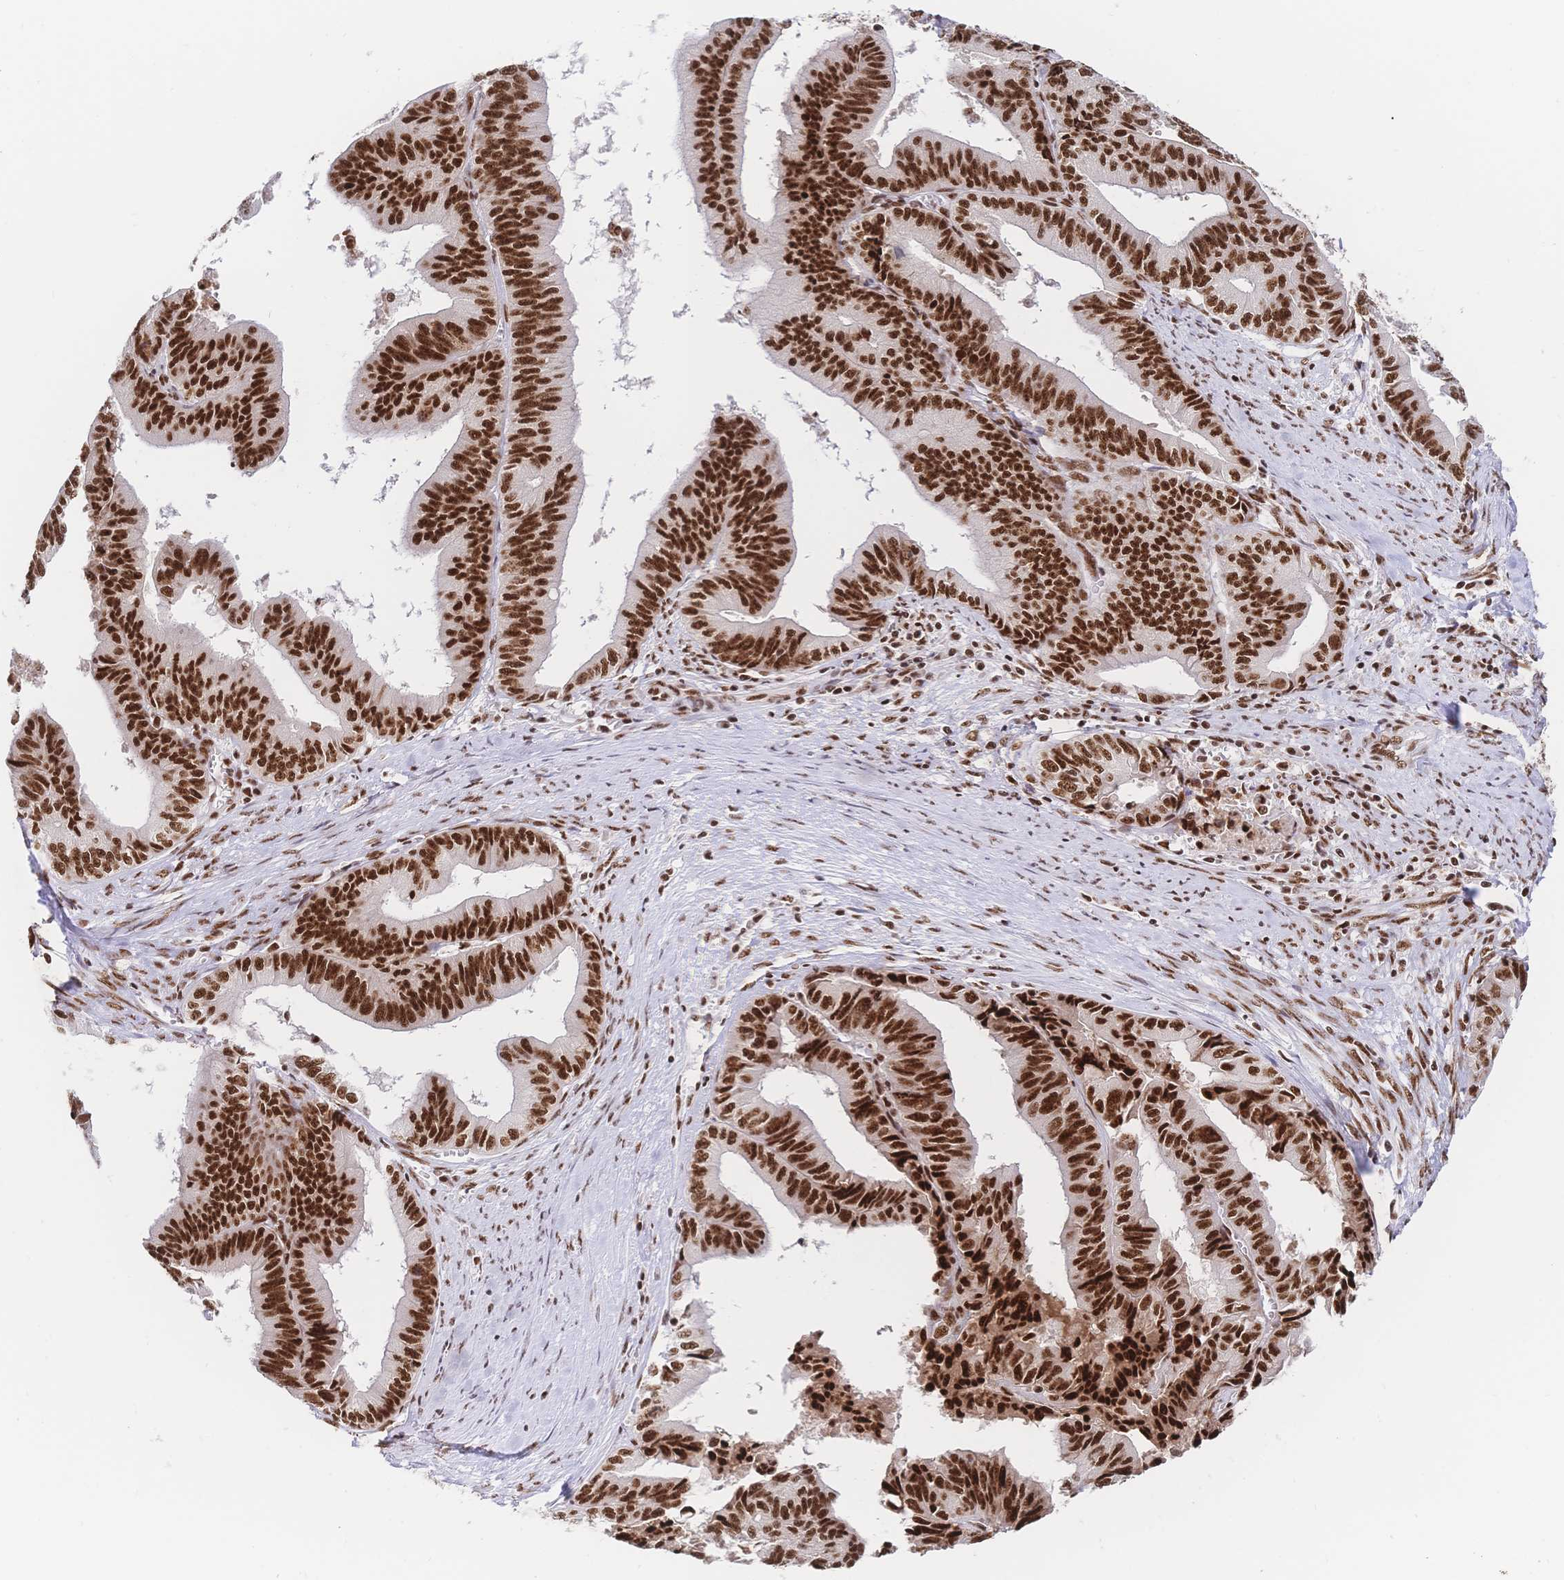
{"staining": {"intensity": "strong", "quantity": ">75%", "location": "nuclear"}, "tissue": "endometrial cancer", "cell_type": "Tumor cells", "image_type": "cancer", "snomed": [{"axis": "morphology", "description": "Adenocarcinoma, NOS"}, {"axis": "topography", "description": "Endometrium"}], "caption": "High-magnification brightfield microscopy of endometrial cancer (adenocarcinoma) stained with DAB (brown) and counterstained with hematoxylin (blue). tumor cells exhibit strong nuclear staining is appreciated in about>75% of cells.", "gene": "SRSF1", "patient": {"sex": "female", "age": 65}}